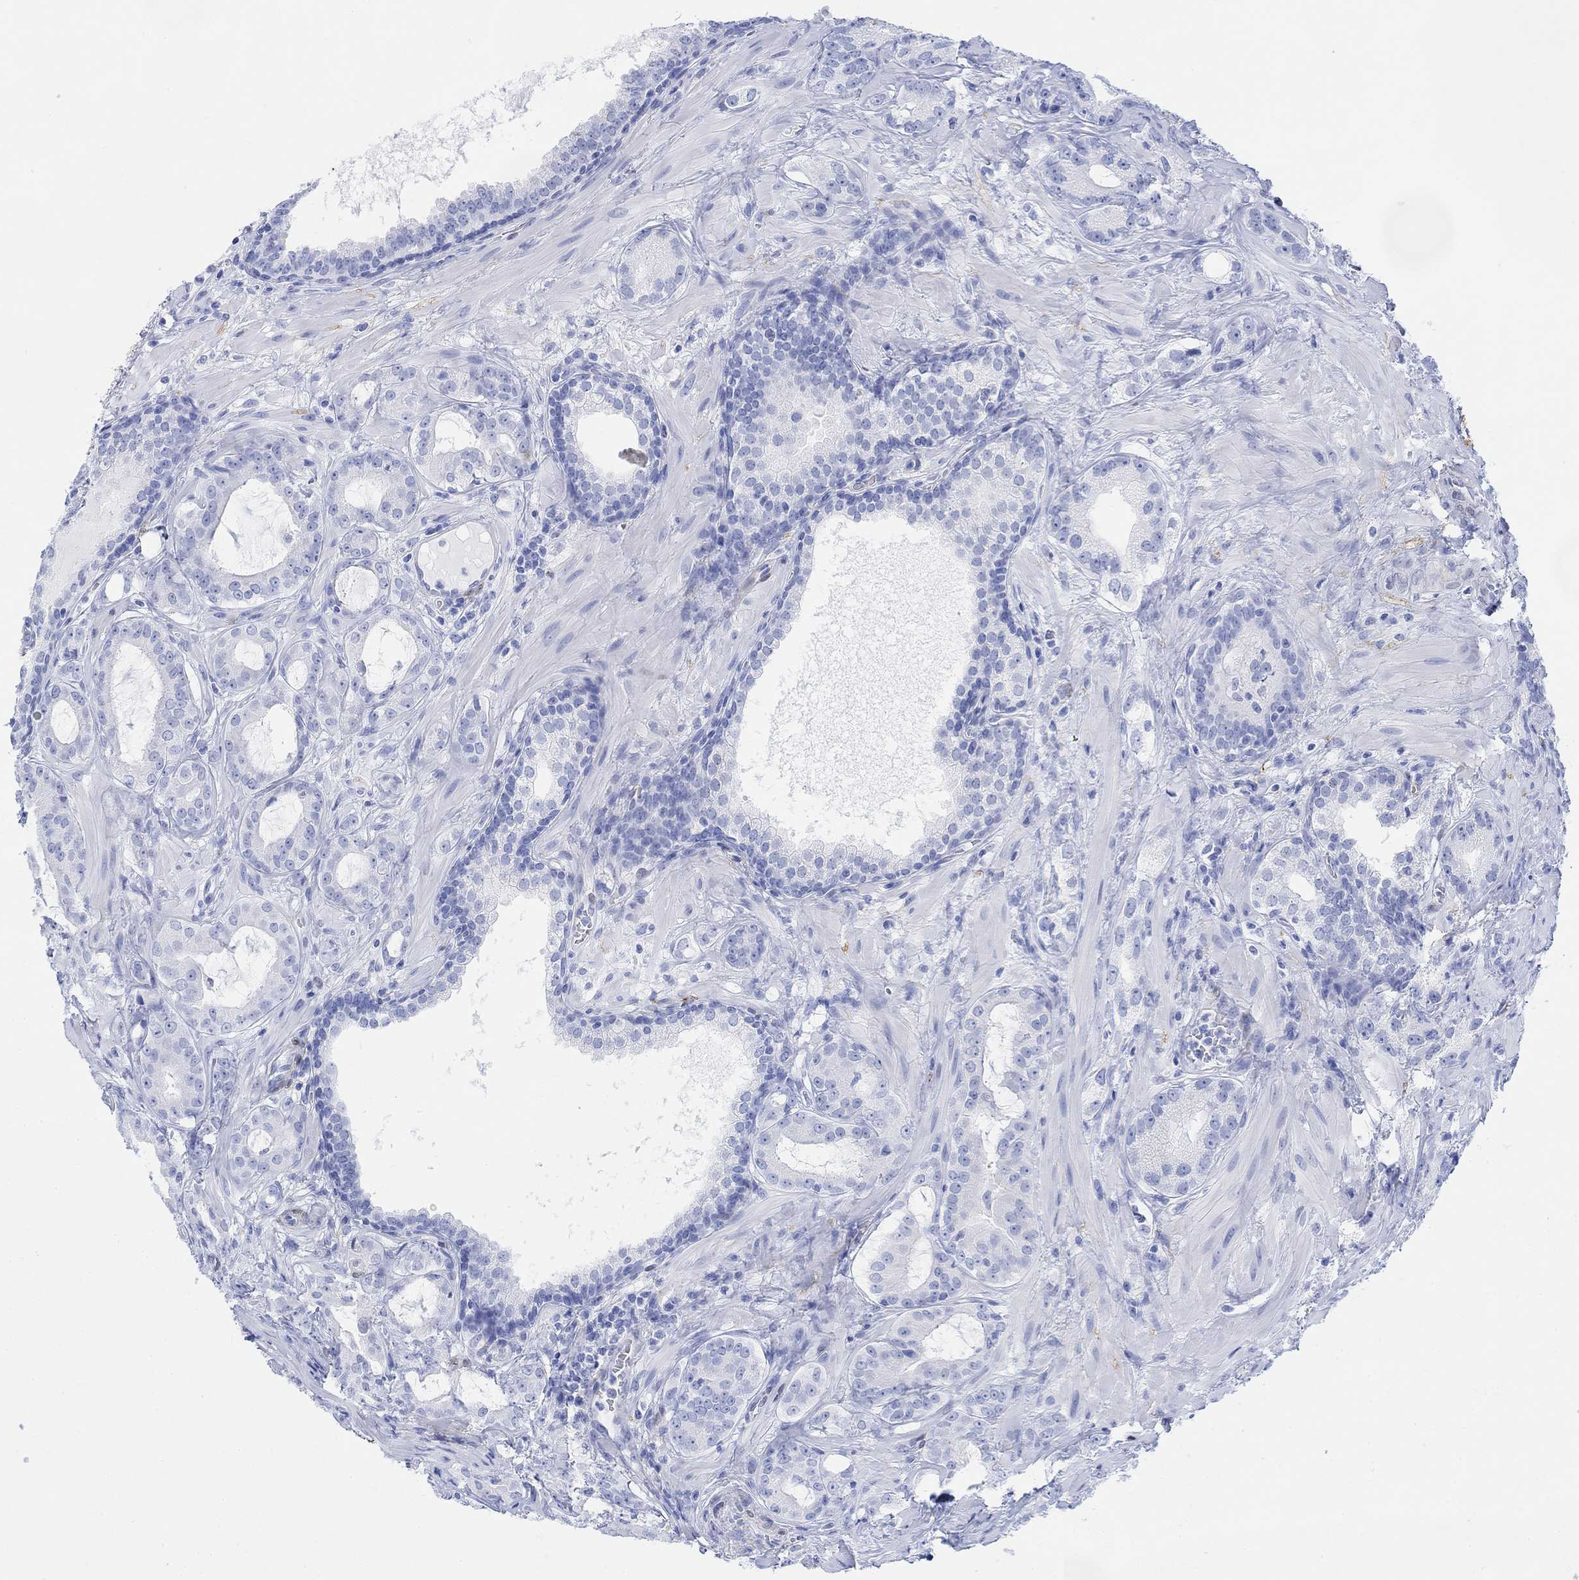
{"staining": {"intensity": "negative", "quantity": "none", "location": "none"}, "tissue": "prostate cancer", "cell_type": "Tumor cells", "image_type": "cancer", "snomed": [{"axis": "morphology", "description": "Adenocarcinoma, NOS"}, {"axis": "topography", "description": "Prostate"}], "caption": "Prostate adenocarcinoma was stained to show a protein in brown. There is no significant positivity in tumor cells.", "gene": "TPPP3", "patient": {"sex": "male", "age": 69}}